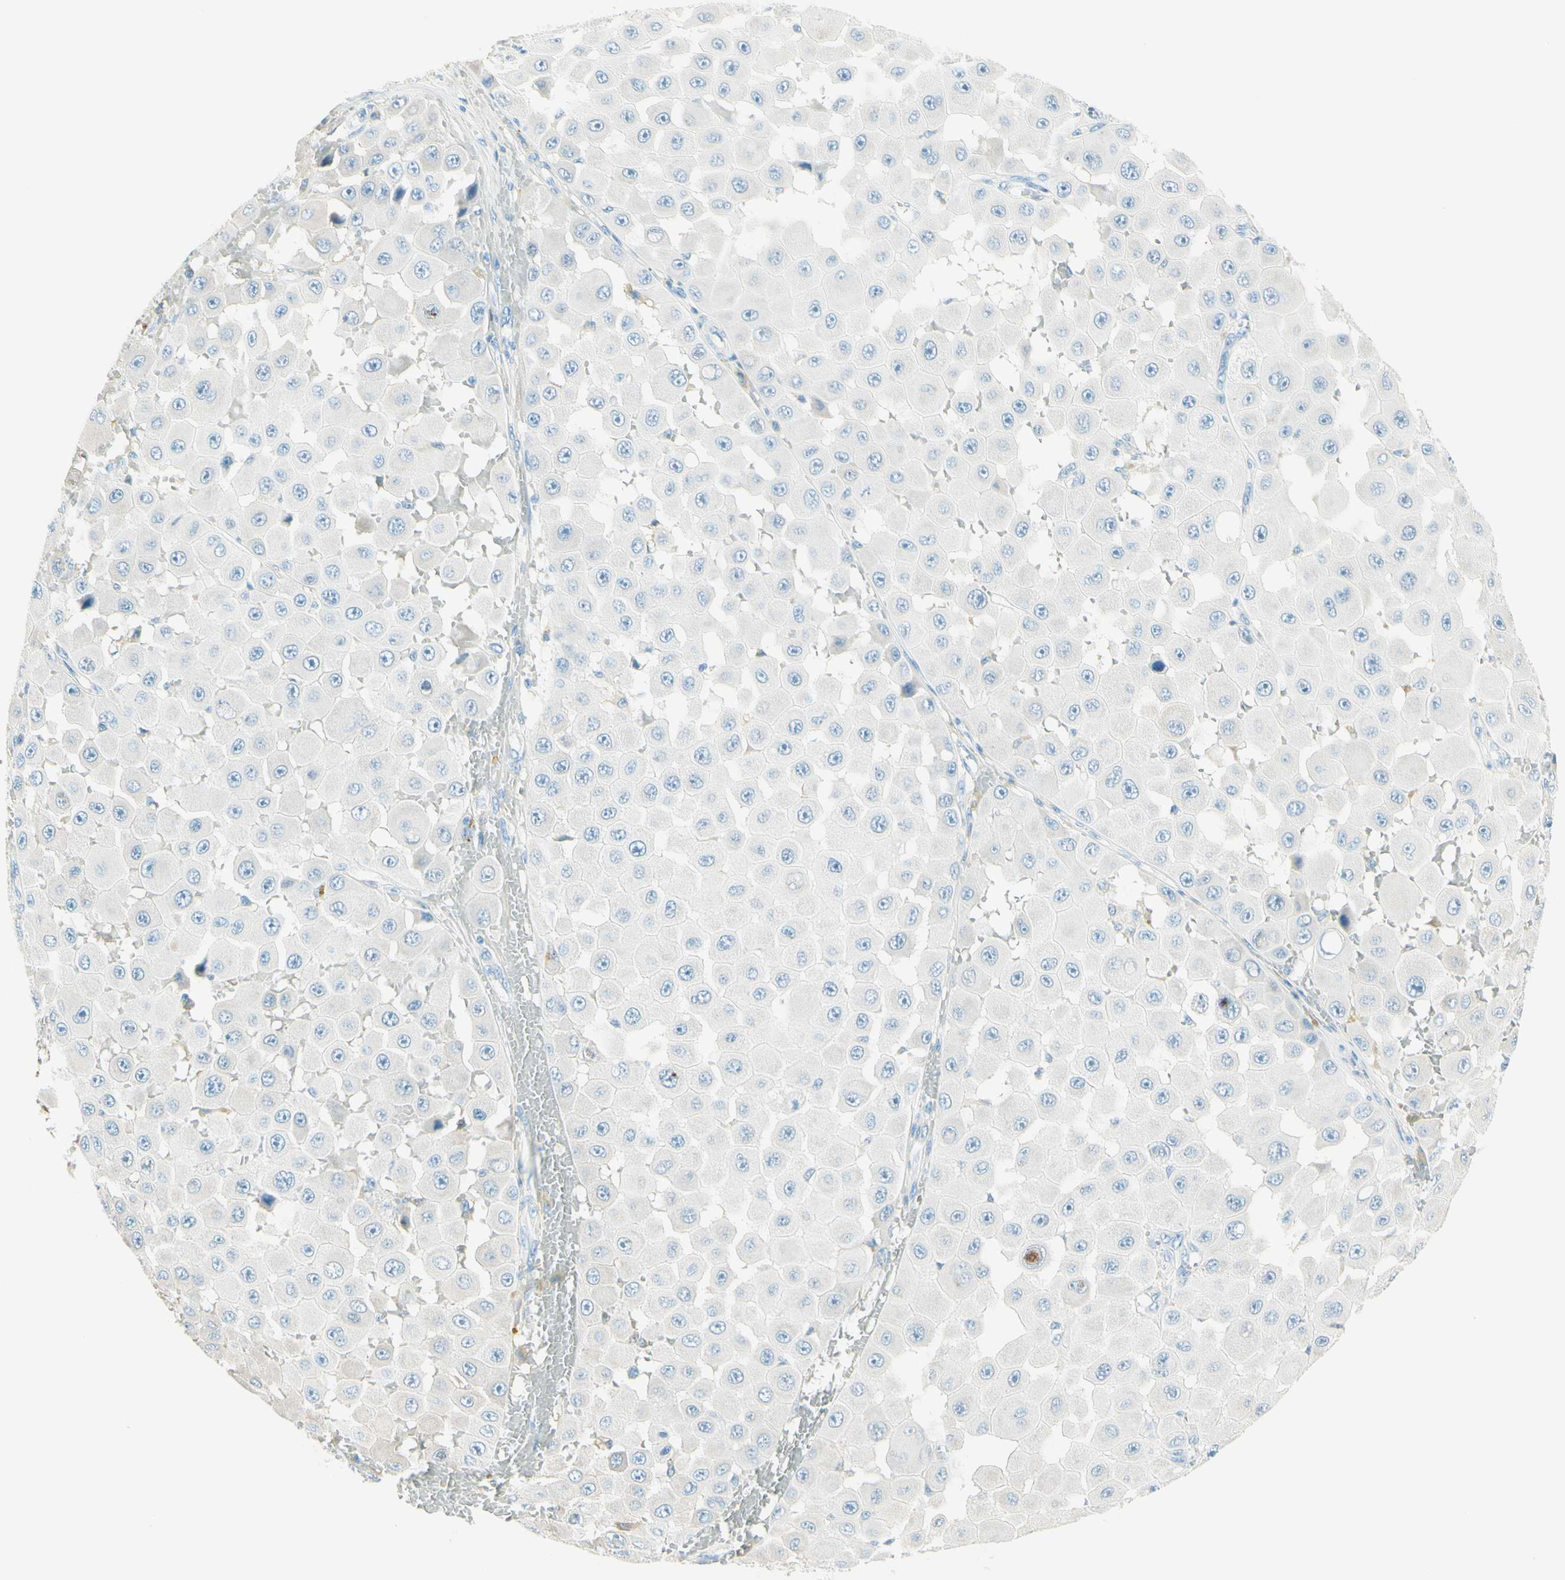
{"staining": {"intensity": "negative", "quantity": "none", "location": "none"}, "tissue": "melanoma", "cell_type": "Tumor cells", "image_type": "cancer", "snomed": [{"axis": "morphology", "description": "Malignant melanoma, NOS"}, {"axis": "topography", "description": "Skin"}], "caption": "Immunohistochemistry (IHC) photomicrograph of human malignant melanoma stained for a protein (brown), which shows no expression in tumor cells. The staining was performed using DAB (3,3'-diaminobenzidine) to visualize the protein expression in brown, while the nuclei were stained in blue with hematoxylin (Magnification: 20x).", "gene": "NCBP2L", "patient": {"sex": "female", "age": 81}}